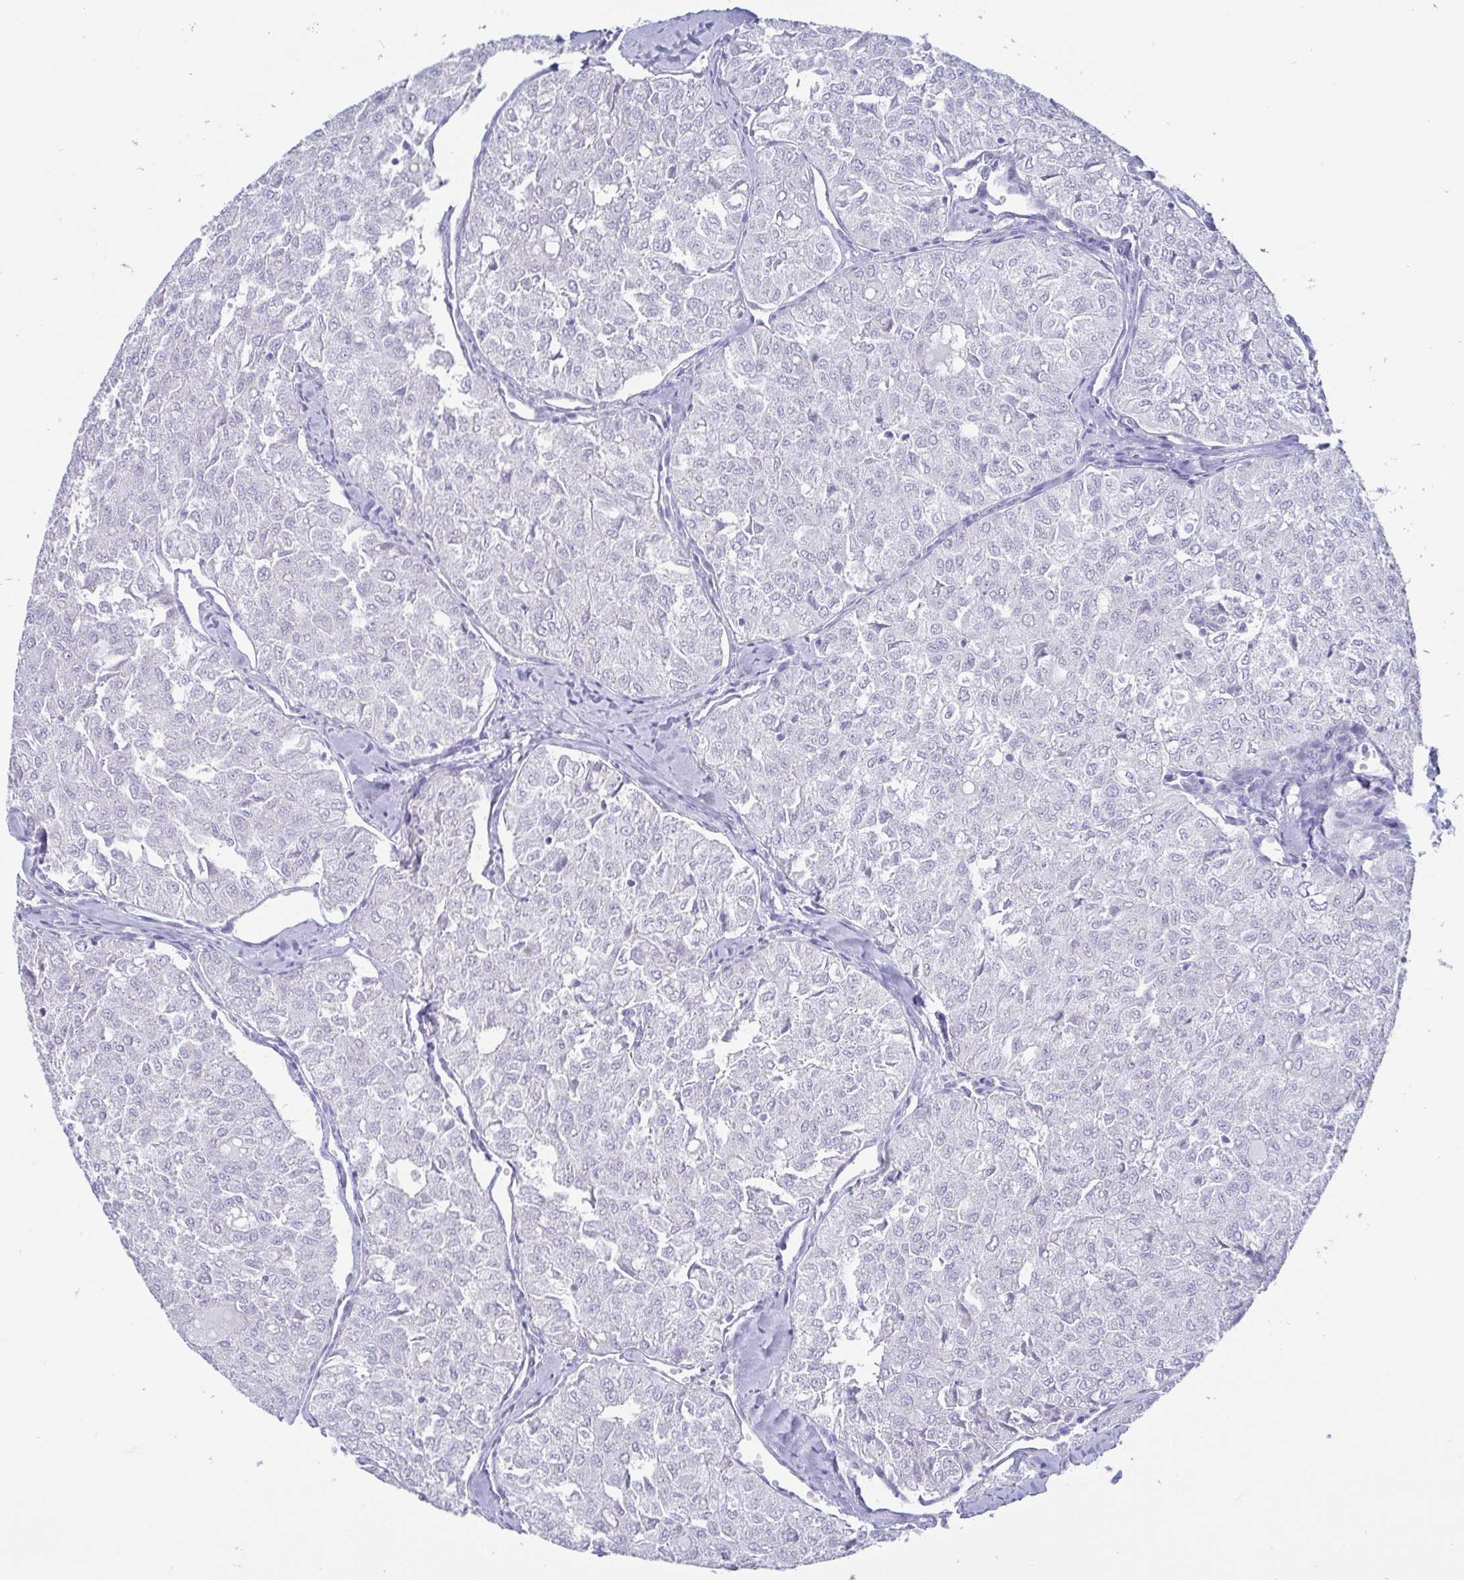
{"staining": {"intensity": "negative", "quantity": "none", "location": "none"}, "tissue": "thyroid cancer", "cell_type": "Tumor cells", "image_type": "cancer", "snomed": [{"axis": "morphology", "description": "Follicular adenoma carcinoma, NOS"}, {"axis": "topography", "description": "Thyroid gland"}], "caption": "Tumor cells show no significant protein staining in follicular adenoma carcinoma (thyroid).", "gene": "SCGN", "patient": {"sex": "male", "age": 75}}